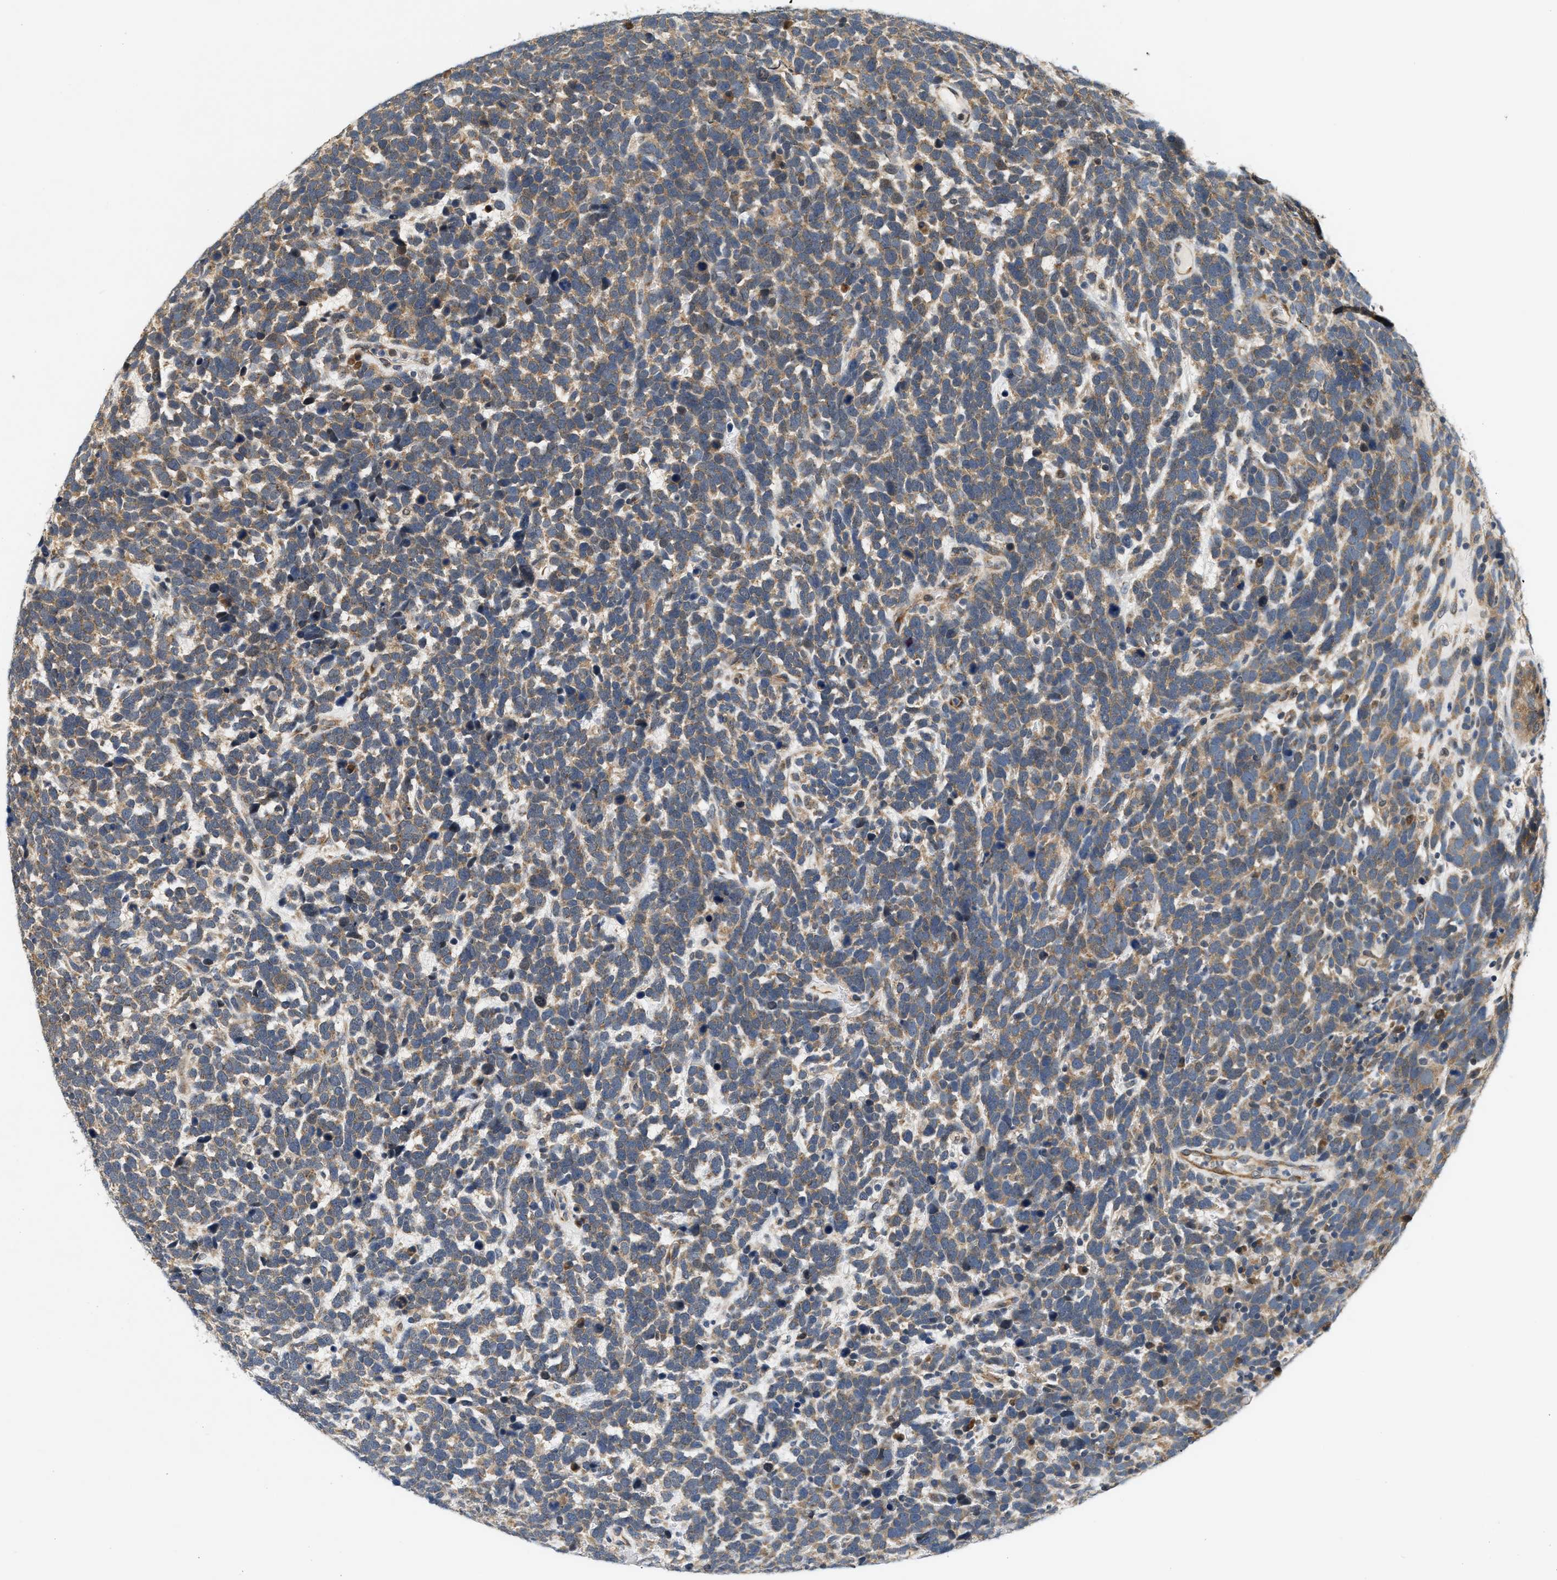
{"staining": {"intensity": "moderate", "quantity": ">75%", "location": "cytoplasmic/membranous"}, "tissue": "urothelial cancer", "cell_type": "Tumor cells", "image_type": "cancer", "snomed": [{"axis": "morphology", "description": "Urothelial carcinoma, High grade"}, {"axis": "topography", "description": "Urinary bladder"}], "caption": "A medium amount of moderate cytoplasmic/membranous positivity is present in approximately >75% of tumor cells in urothelial cancer tissue. (DAB (3,3'-diaminobenzidine) IHC with brightfield microscopy, high magnification).", "gene": "GIGYF1", "patient": {"sex": "female", "age": 82}}